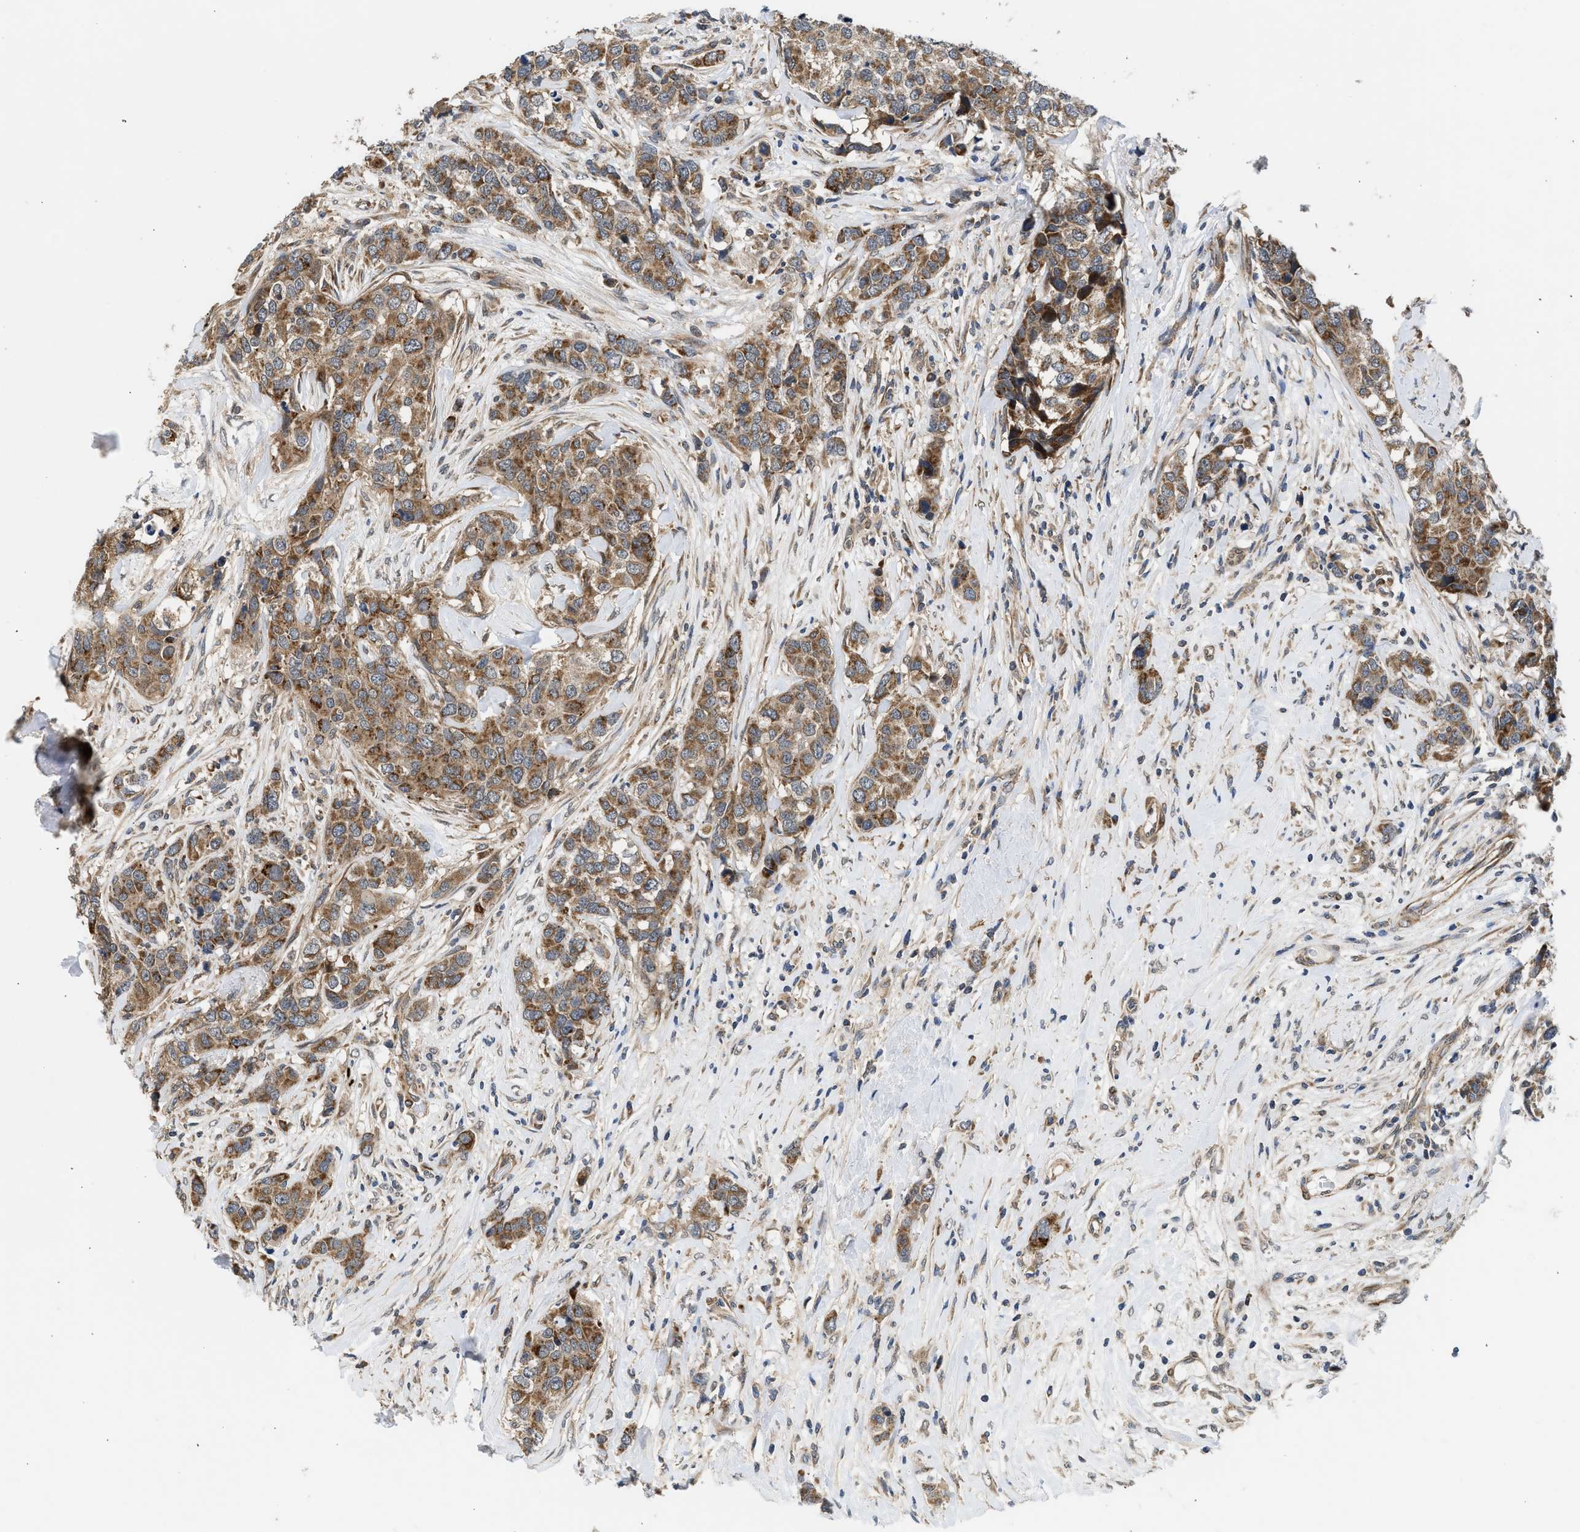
{"staining": {"intensity": "moderate", "quantity": ">75%", "location": "cytoplasmic/membranous"}, "tissue": "breast cancer", "cell_type": "Tumor cells", "image_type": "cancer", "snomed": [{"axis": "morphology", "description": "Lobular carcinoma"}, {"axis": "topography", "description": "Breast"}], "caption": "Protein staining shows moderate cytoplasmic/membranous positivity in about >75% of tumor cells in lobular carcinoma (breast).", "gene": "POLG2", "patient": {"sex": "female", "age": 59}}